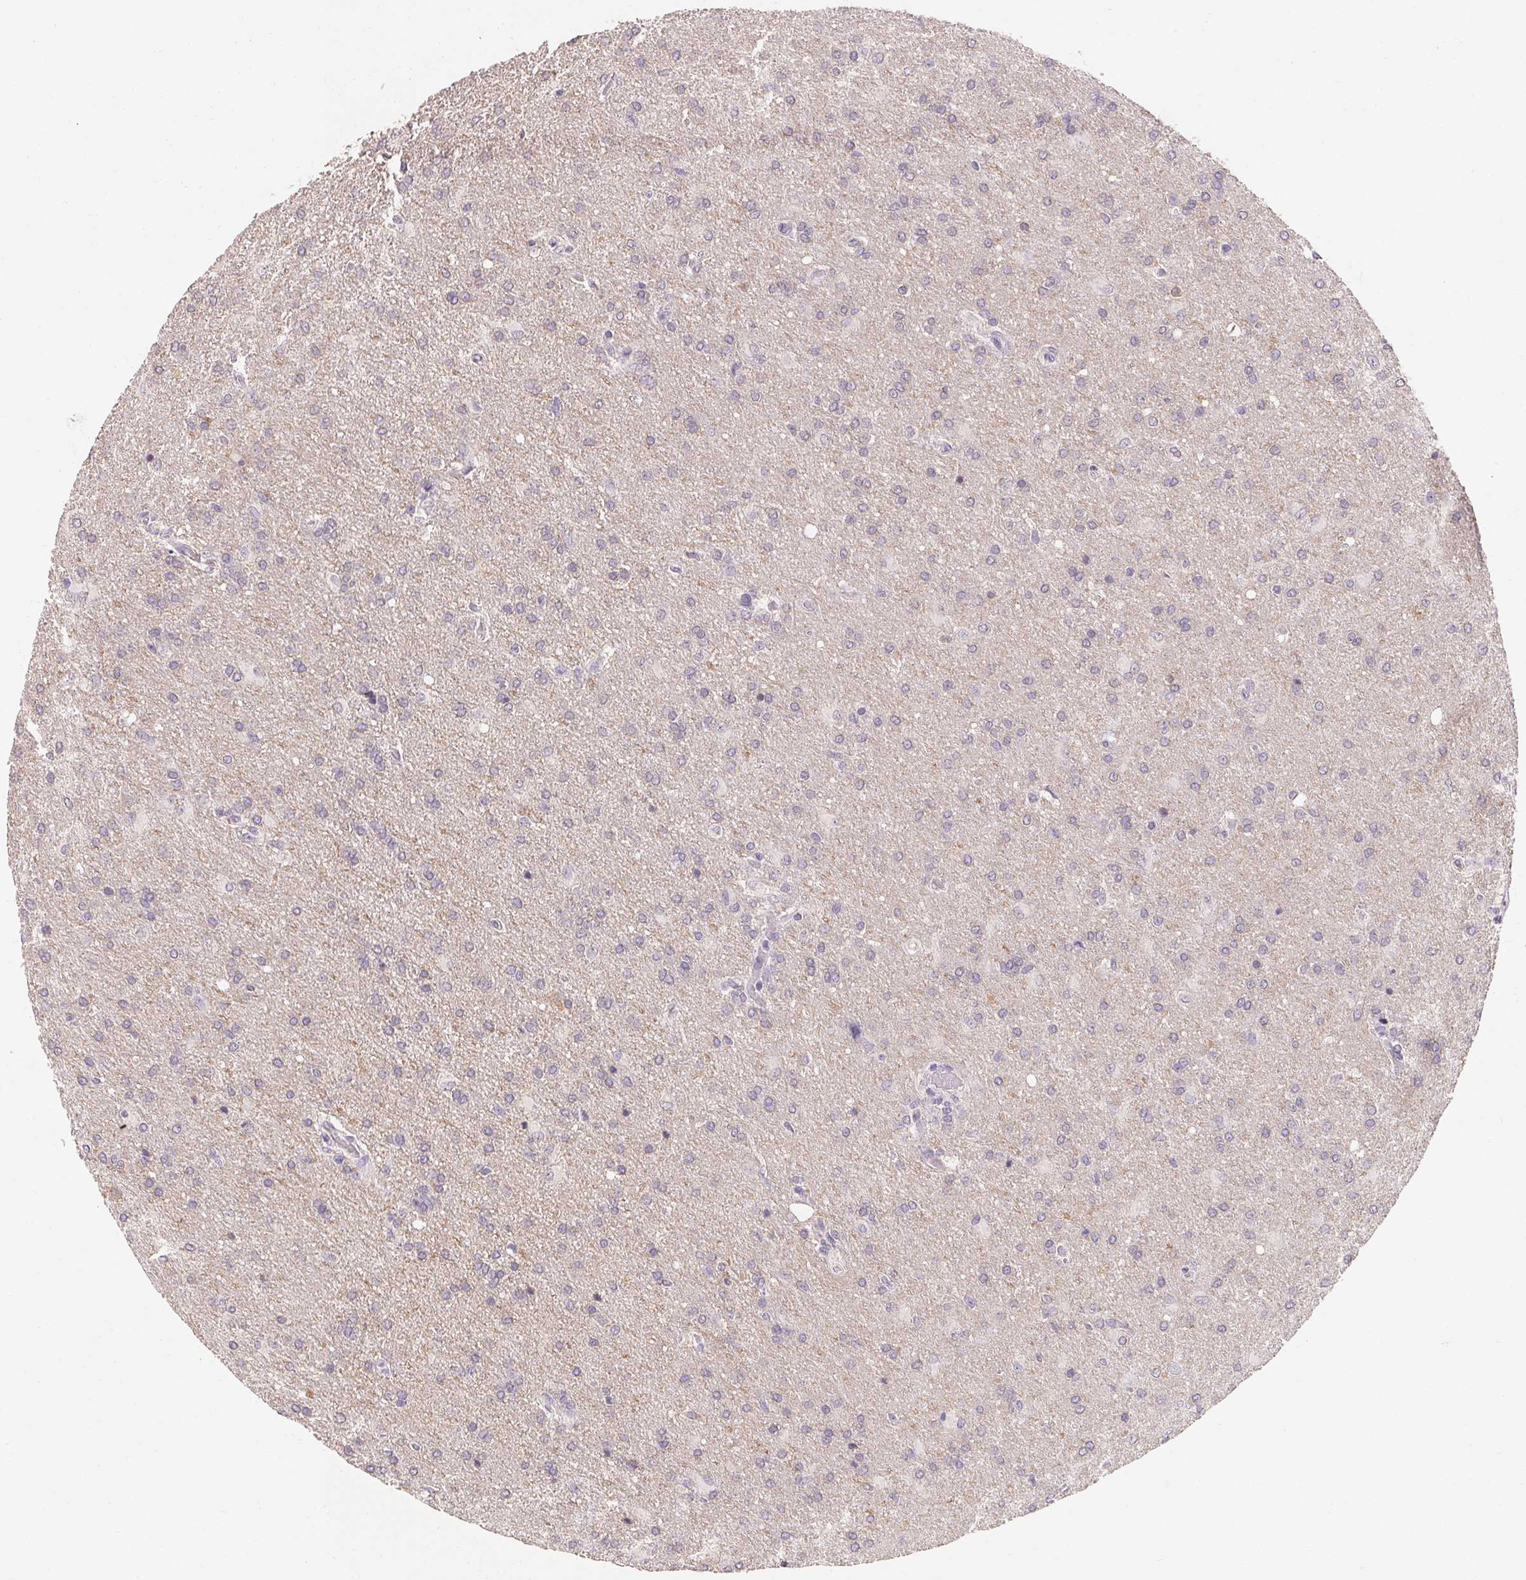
{"staining": {"intensity": "negative", "quantity": "none", "location": "none"}, "tissue": "glioma", "cell_type": "Tumor cells", "image_type": "cancer", "snomed": [{"axis": "morphology", "description": "Glioma, malignant, High grade"}, {"axis": "topography", "description": "Brain"}], "caption": "The histopathology image exhibits no staining of tumor cells in glioma. (Brightfield microscopy of DAB (3,3'-diaminobenzidine) immunohistochemistry (IHC) at high magnification).", "gene": "MAP7D2", "patient": {"sex": "male", "age": 68}}